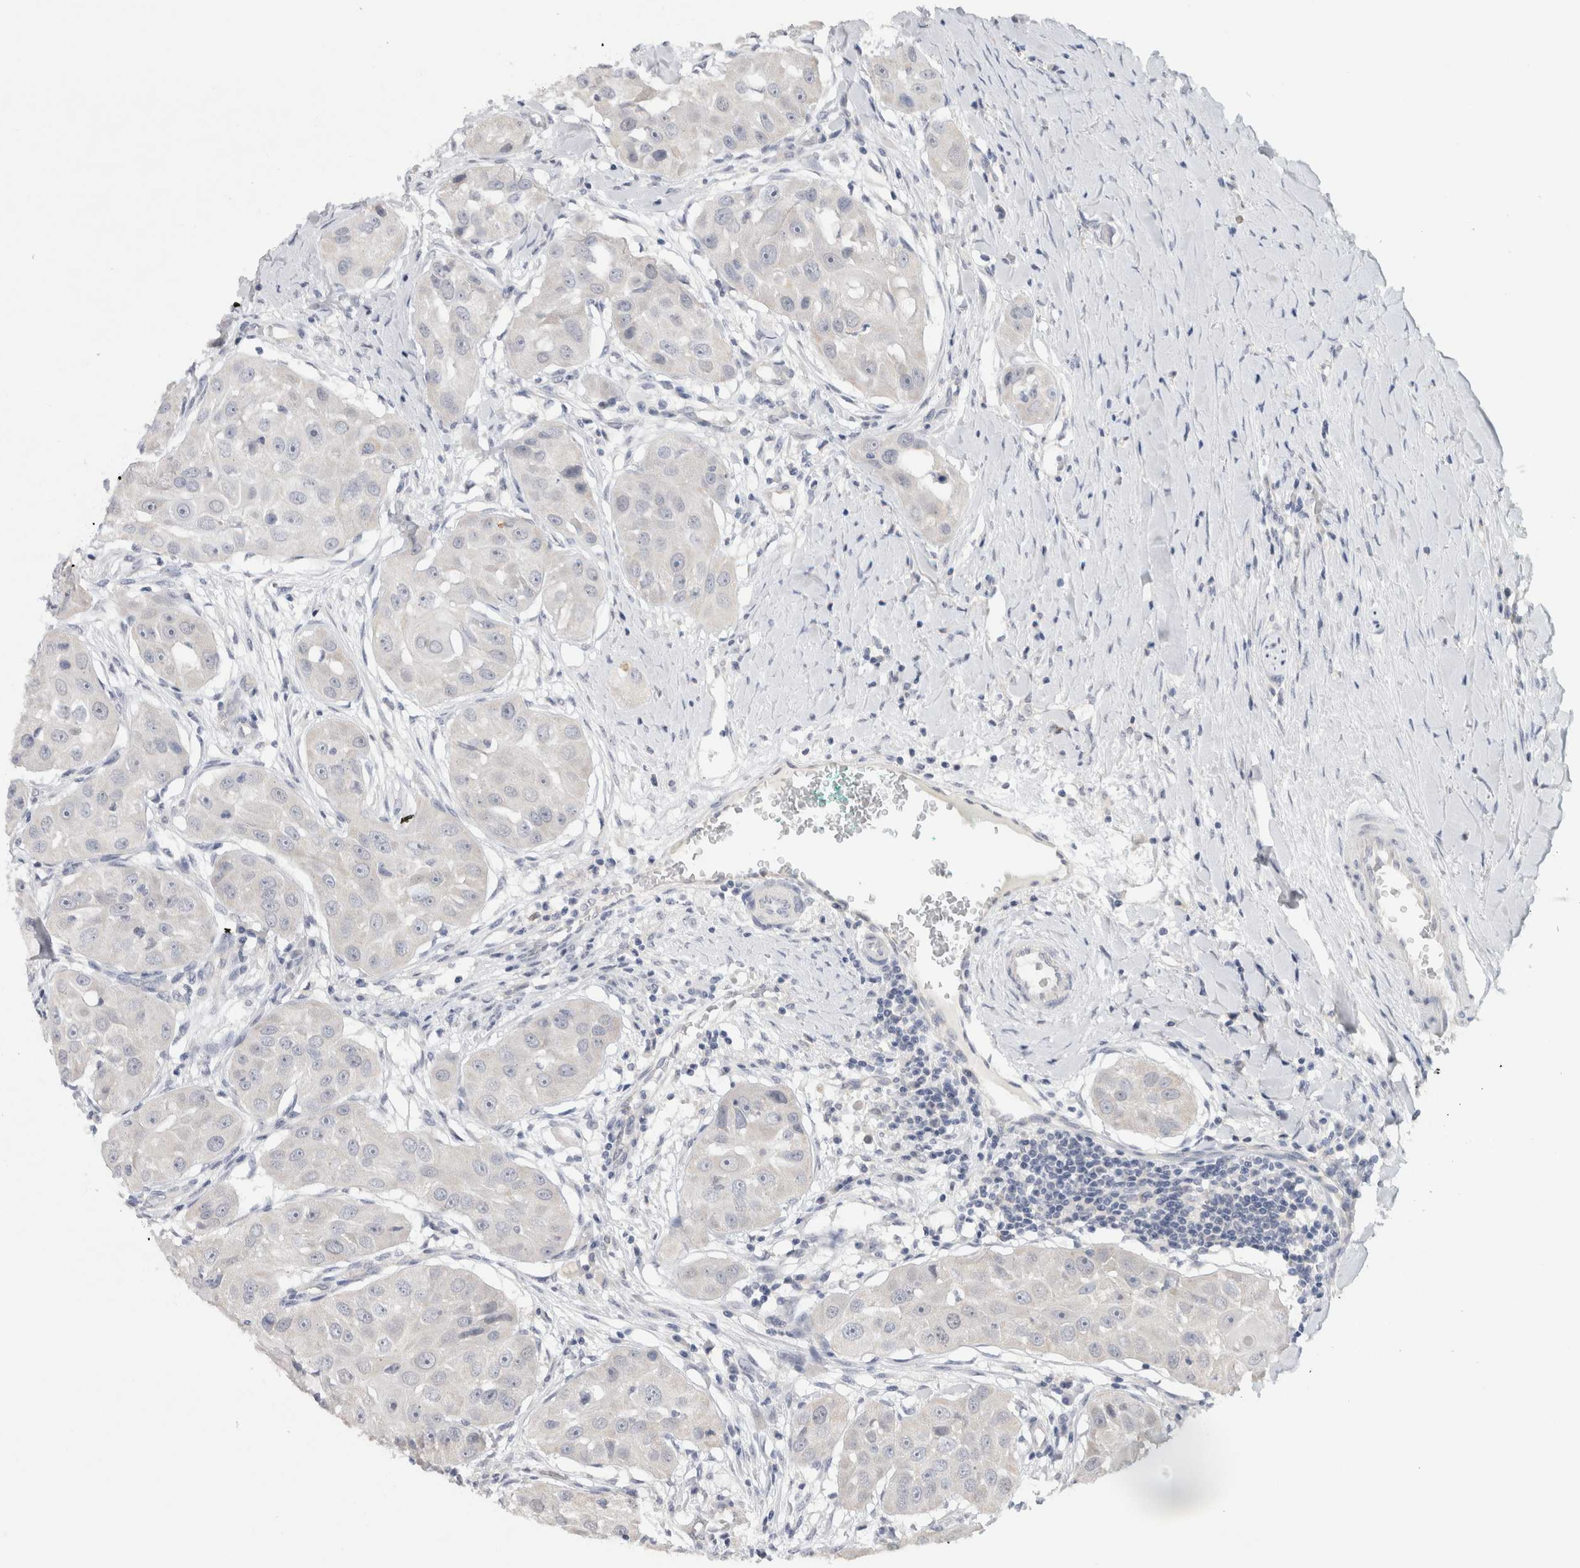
{"staining": {"intensity": "negative", "quantity": "none", "location": "none"}, "tissue": "head and neck cancer", "cell_type": "Tumor cells", "image_type": "cancer", "snomed": [{"axis": "morphology", "description": "Normal tissue, NOS"}, {"axis": "morphology", "description": "Squamous cell carcinoma, NOS"}, {"axis": "topography", "description": "Skeletal muscle"}, {"axis": "topography", "description": "Head-Neck"}], "caption": "Image shows no protein expression in tumor cells of head and neck cancer (squamous cell carcinoma) tissue.", "gene": "TONSL", "patient": {"sex": "male", "age": 51}}